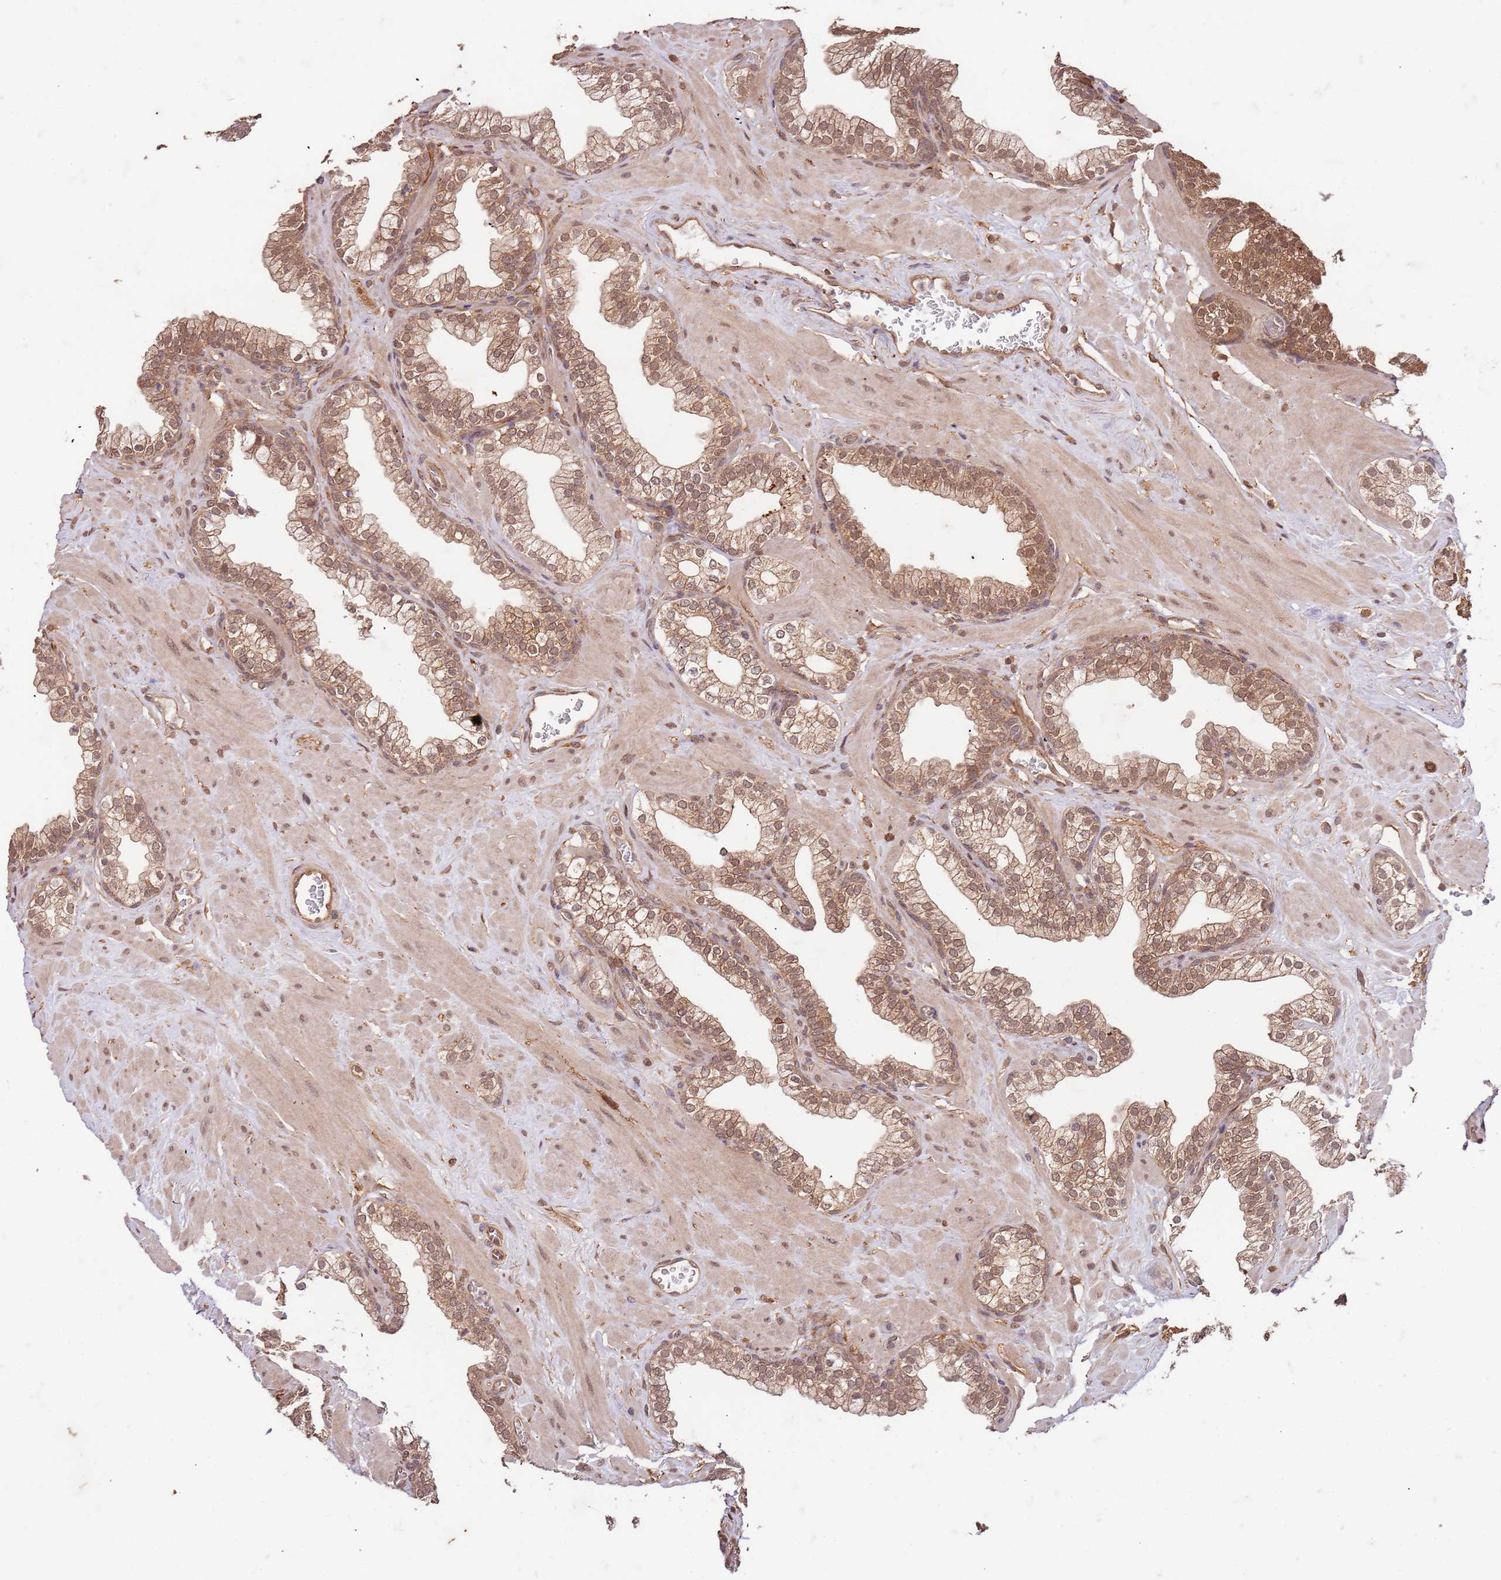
{"staining": {"intensity": "moderate", "quantity": "25%-75%", "location": "cytoplasmic/membranous,nuclear"}, "tissue": "prostate", "cell_type": "Glandular cells", "image_type": "normal", "snomed": [{"axis": "morphology", "description": "Normal tissue, NOS"}, {"axis": "morphology", "description": "Urothelial carcinoma, Low grade"}, {"axis": "topography", "description": "Urinary bladder"}, {"axis": "topography", "description": "Prostate"}], "caption": "Immunohistochemistry photomicrograph of benign prostate: human prostate stained using immunohistochemistry (IHC) displays medium levels of moderate protein expression localized specifically in the cytoplasmic/membranous,nuclear of glandular cells, appearing as a cytoplasmic/membranous,nuclear brown color.", "gene": "UBE3A", "patient": {"sex": "male", "age": 60}}